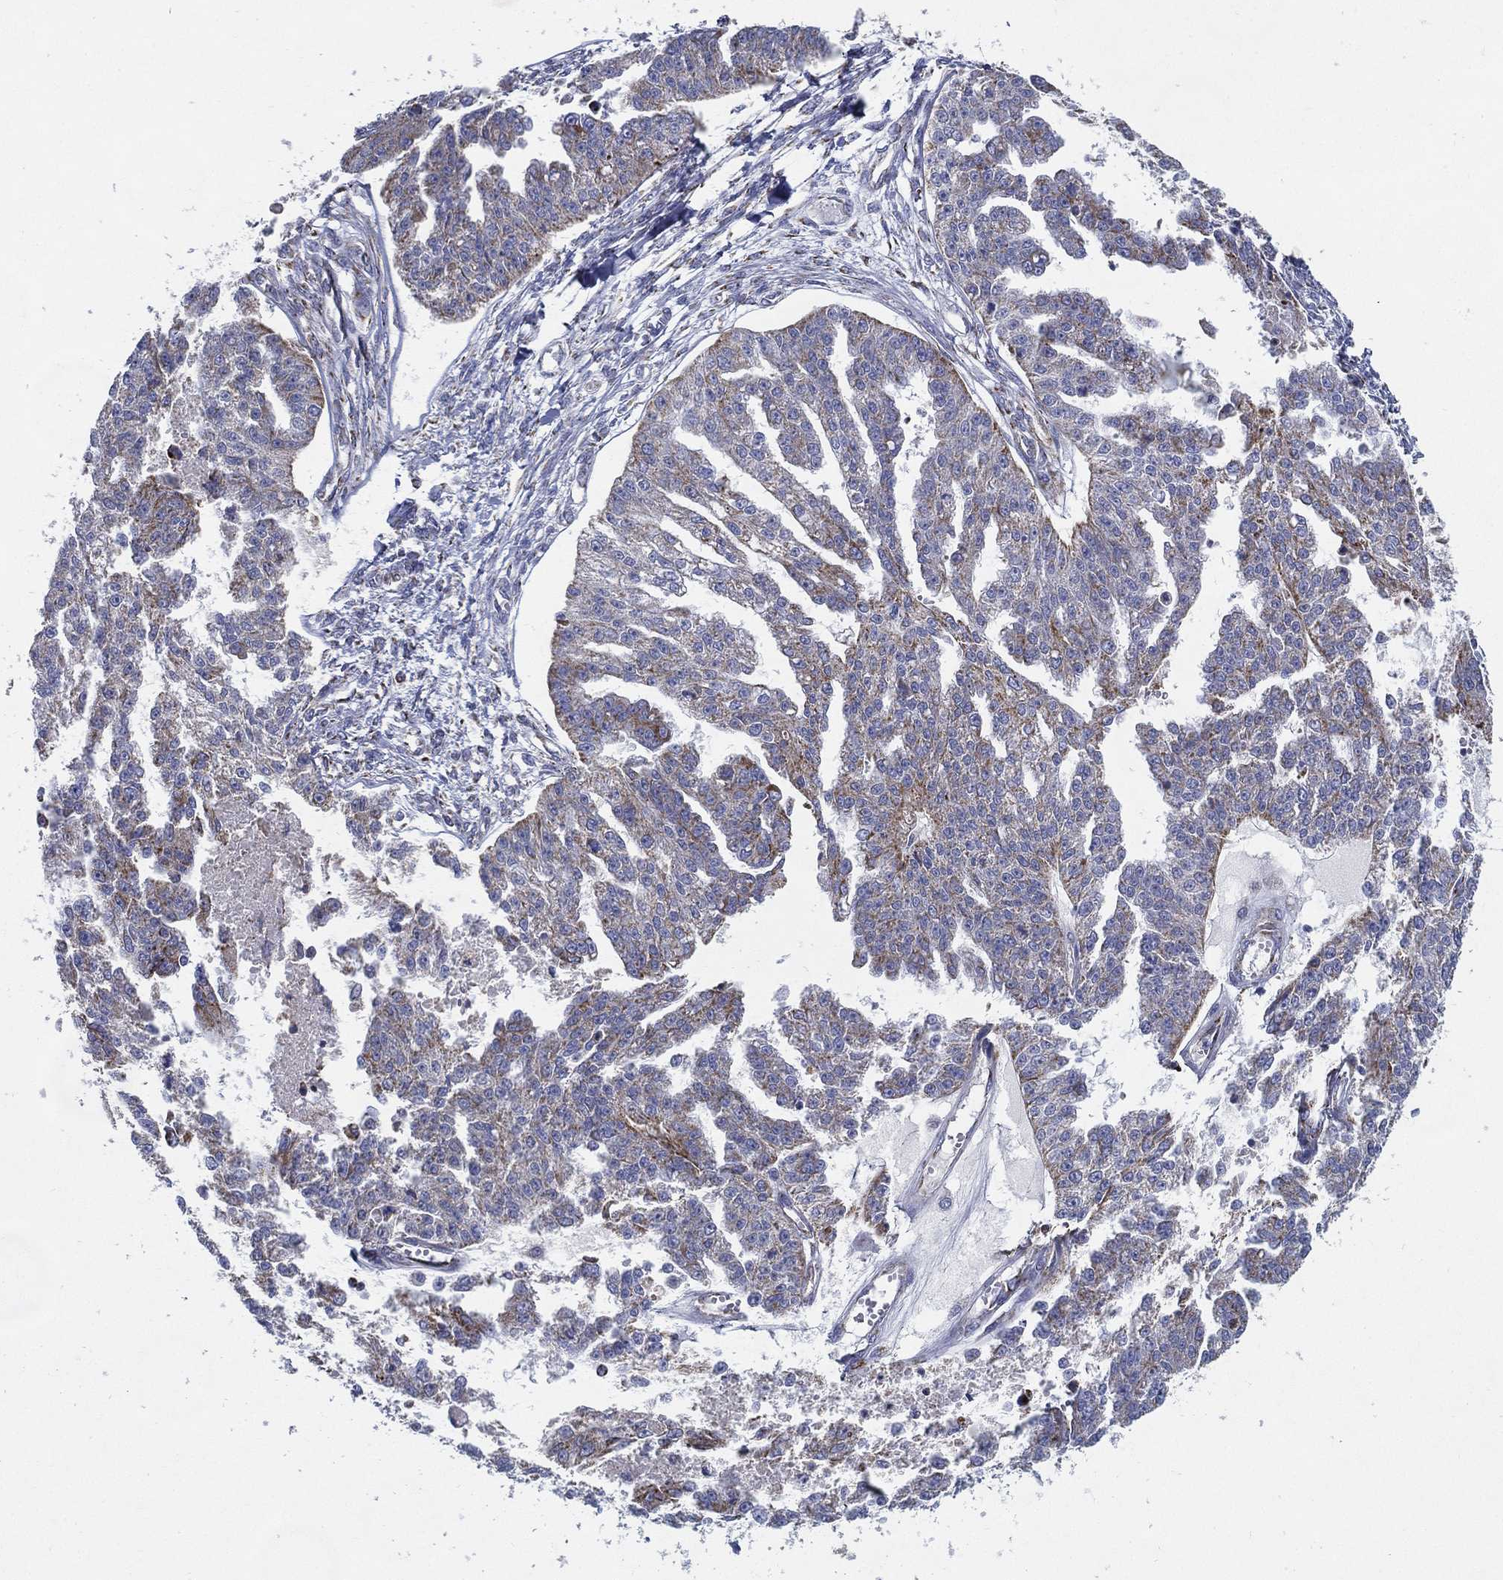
{"staining": {"intensity": "moderate", "quantity": "<25%", "location": "cytoplasmic/membranous"}, "tissue": "ovarian cancer", "cell_type": "Tumor cells", "image_type": "cancer", "snomed": [{"axis": "morphology", "description": "Cystadenocarcinoma, serous, NOS"}, {"axis": "topography", "description": "Ovary"}], "caption": "This histopathology image demonstrates immunohistochemistry staining of ovarian cancer, with low moderate cytoplasmic/membranous positivity in about <25% of tumor cells.", "gene": "SFXN1", "patient": {"sex": "female", "age": 58}}